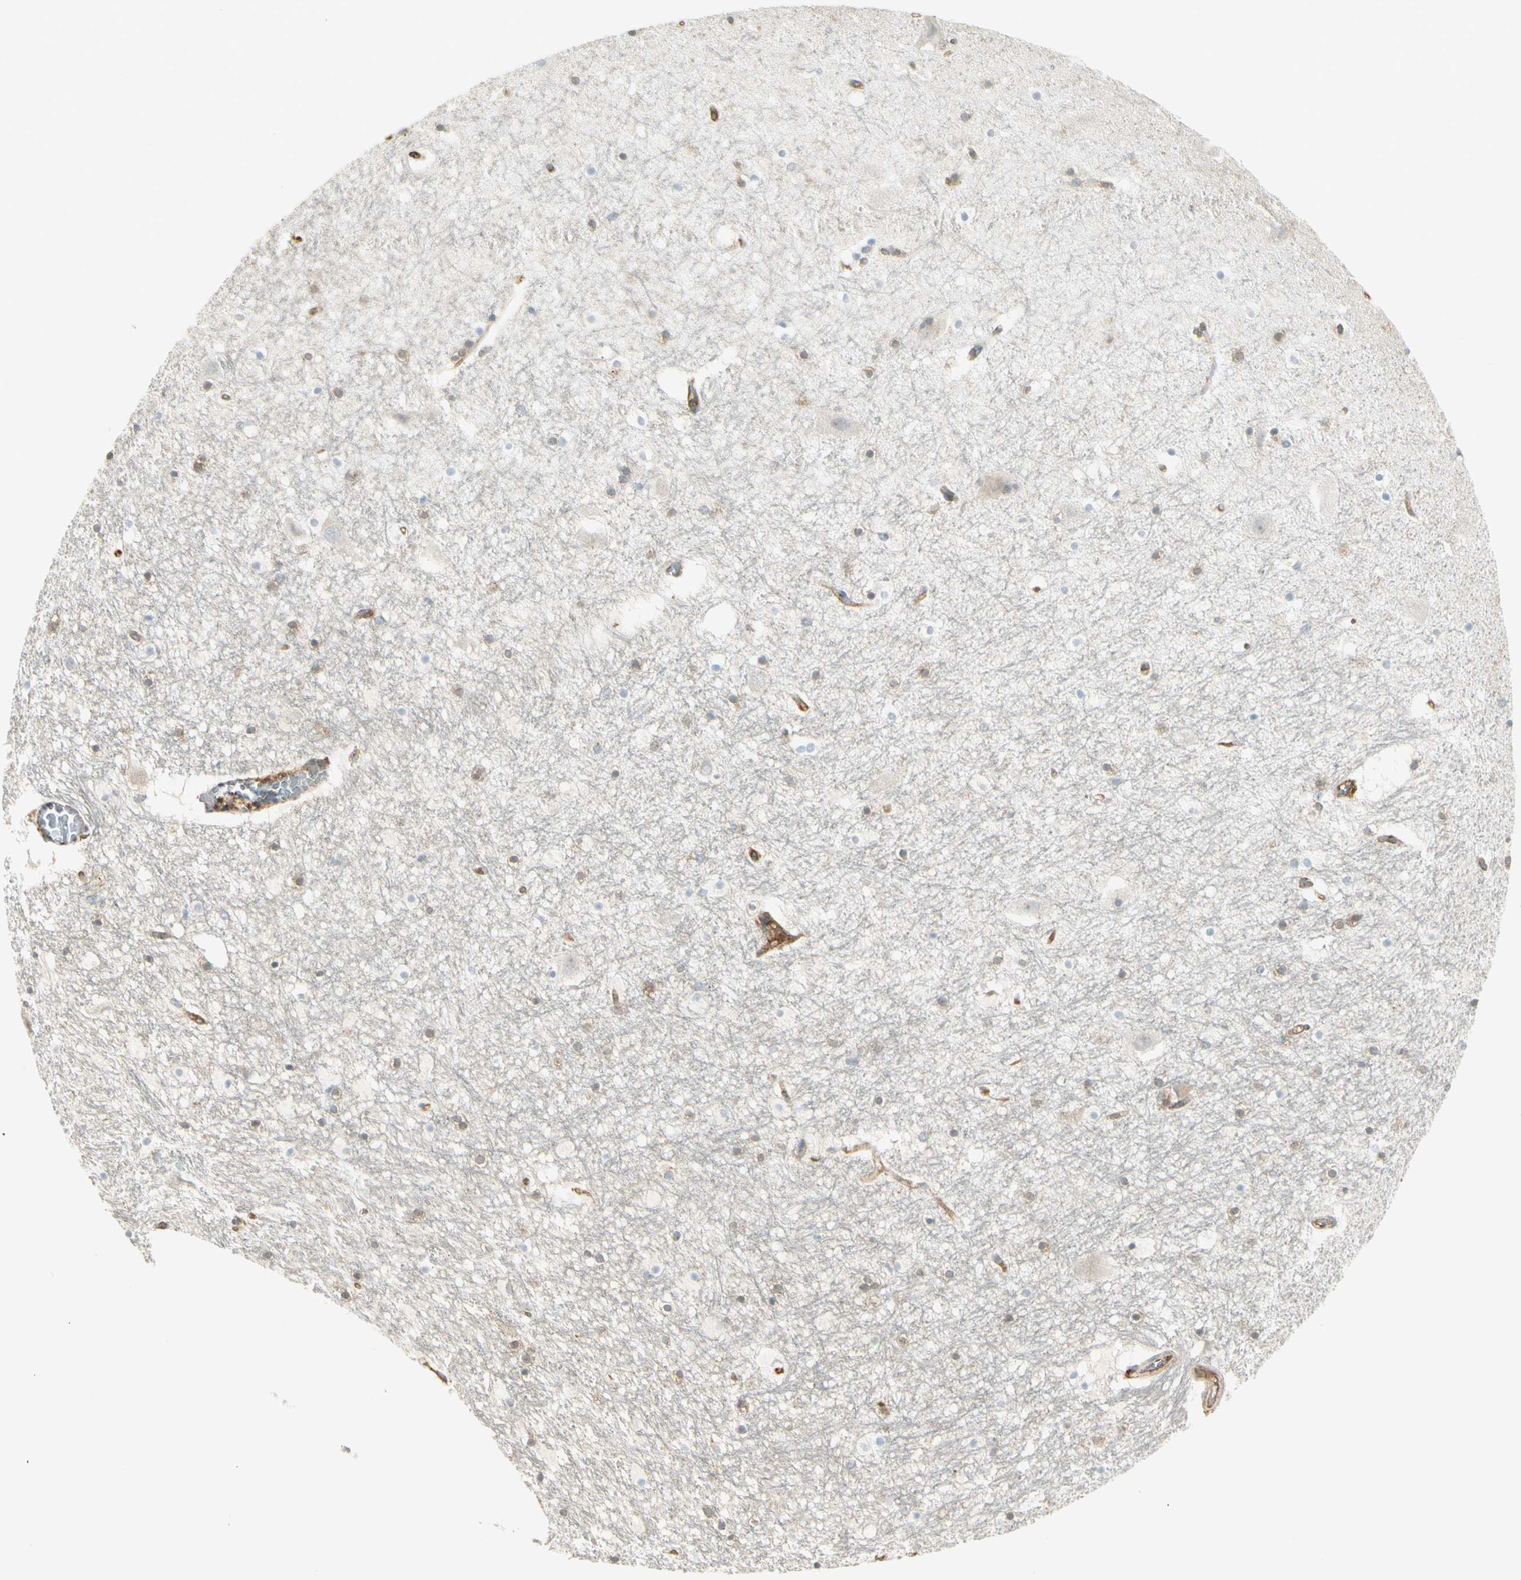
{"staining": {"intensity": "weak", "quantity": "25%-75%", "location": "cytoplasmic/membranous"}, "tissue": "hippocampus", "cell_type": "Glial cells", "image_type": "normal", "snomed": [{"axis": "morphology", "description": "Normal tissue, NOS"}, {"axis": "topography", "description": "Hippocampus"}], "caption": "Human hippocampus stained for a protein (brown) reveals weak cytoplasmic/membranous positive staining in approximately 25%-75% of glial cells.", "gene": "AGFG1", "patient": {"sex": "male", "age": 45}}